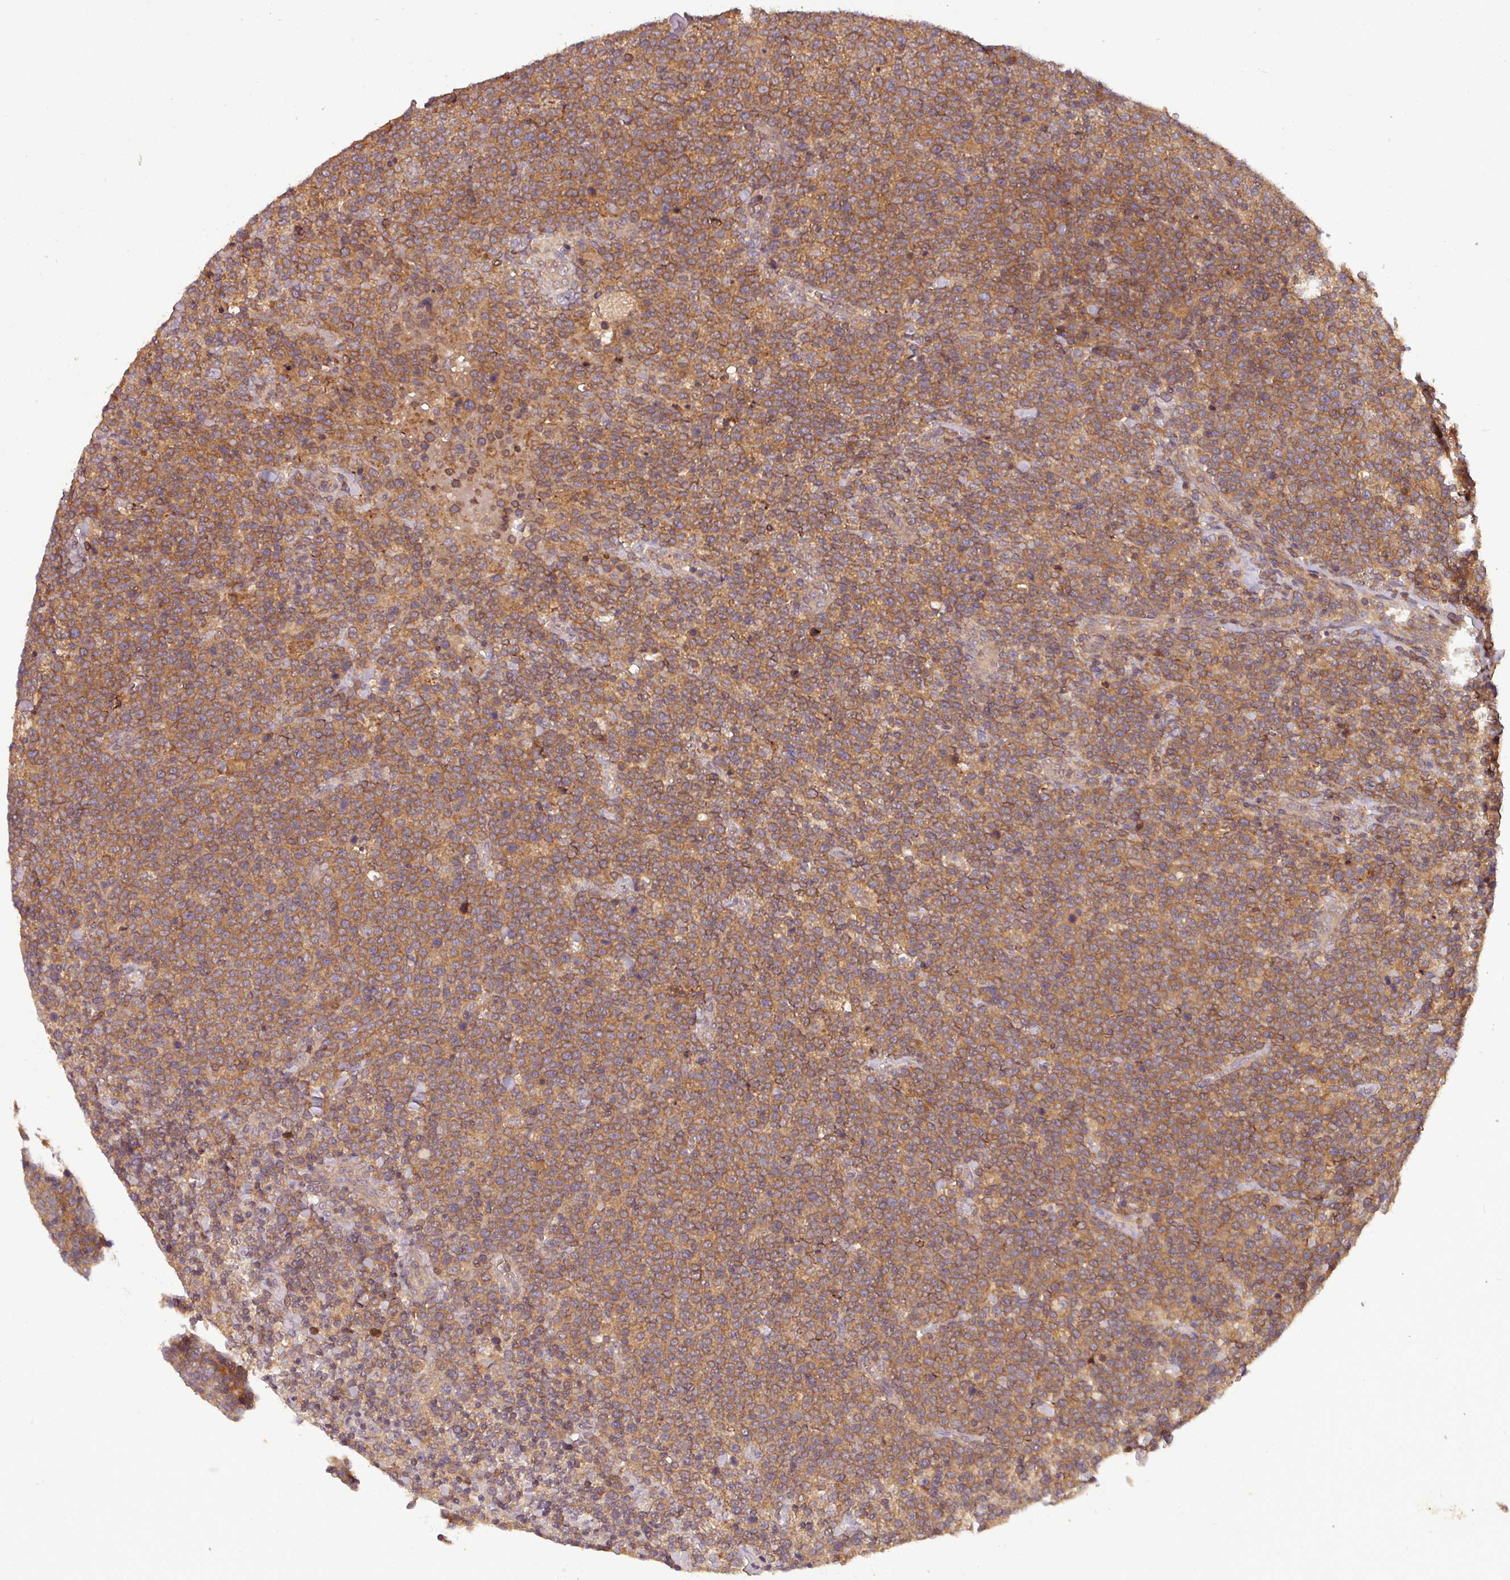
{"staining": {"intensity": "moderate", "quantity": ">75%", "location": "cytoplasmic/membranous"}, "tissue": "lymphoma", "cell_type": "Tumor cells", "image_type": "cancer", "snomed": [{"axis": "morphology", "description": "Malignant lymphoma, non-Hodgkin's type, High grade"}, {"axis": "topography", "description": "Lymph node"}], "caption": "IHC image of malignant lymphoma, non-Hodgkin's type (high-grade) stained for a protein (brown), which shows medium levels of moderate cytoplasmic/membranous positivity in approximately >75% of tumor cells.", "gene": "GSKIP", "patient": {"sex": "male", "age": 61}}